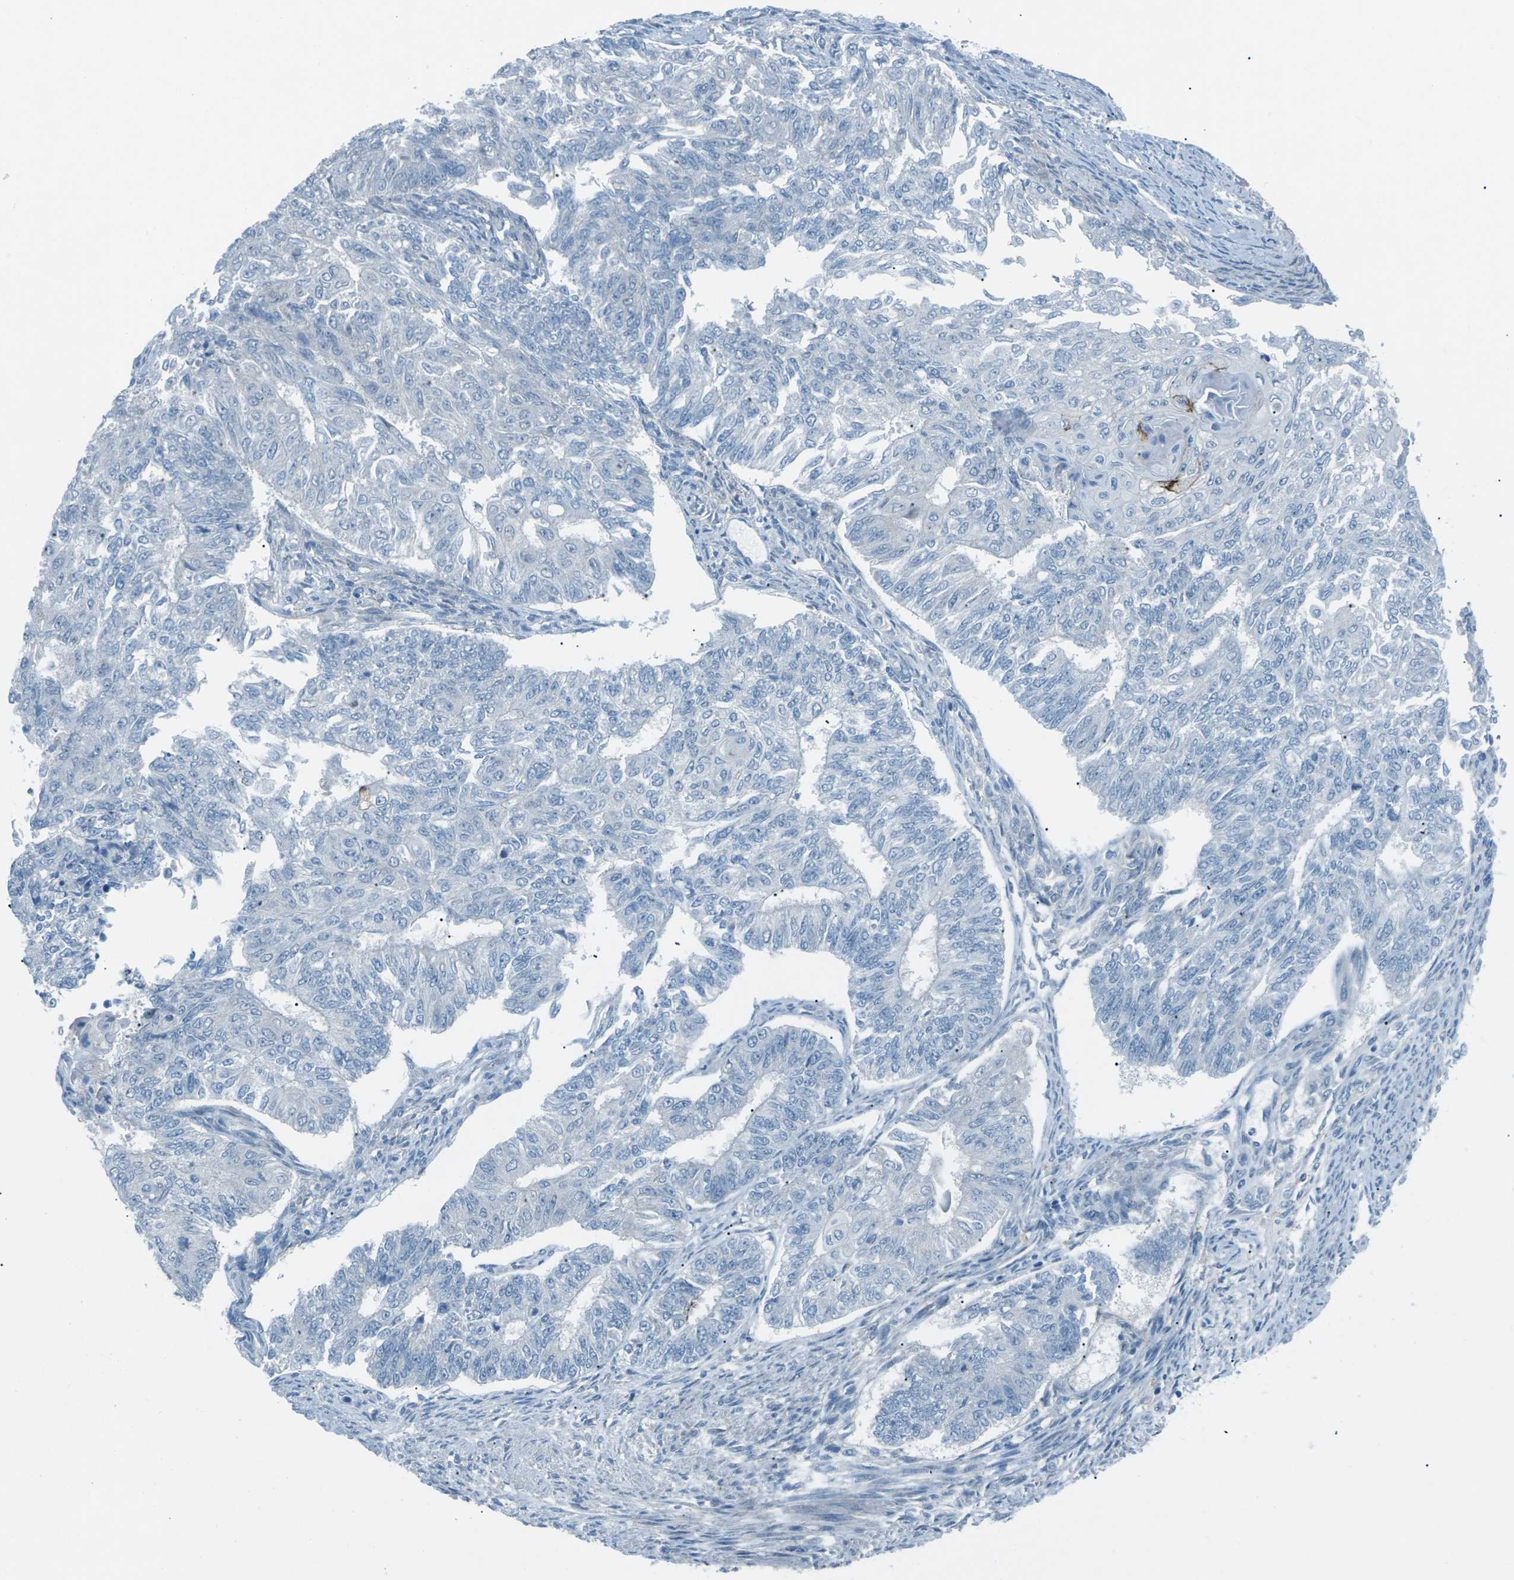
{"staining": {"intensity": "negative", "quantity": "none", "location": "none"}, "tissue": "endometrial cancer", "cell_type": "Tumor cells", "image_type": "cancer", "snomed": [{"axis": "morphology", "description": "Adenocarcinoma, NOS"}, {"axis": "topography", "description": "Endometrium"}], "caption": "An IHC image of endometrial cancer (adenocarcinoma) is shown. There is no staining in tumor cells of endometrial cancer (adenocarcinoma).", "gene": "PRKCA", "patient": {"sex": "female", "age": 32}}